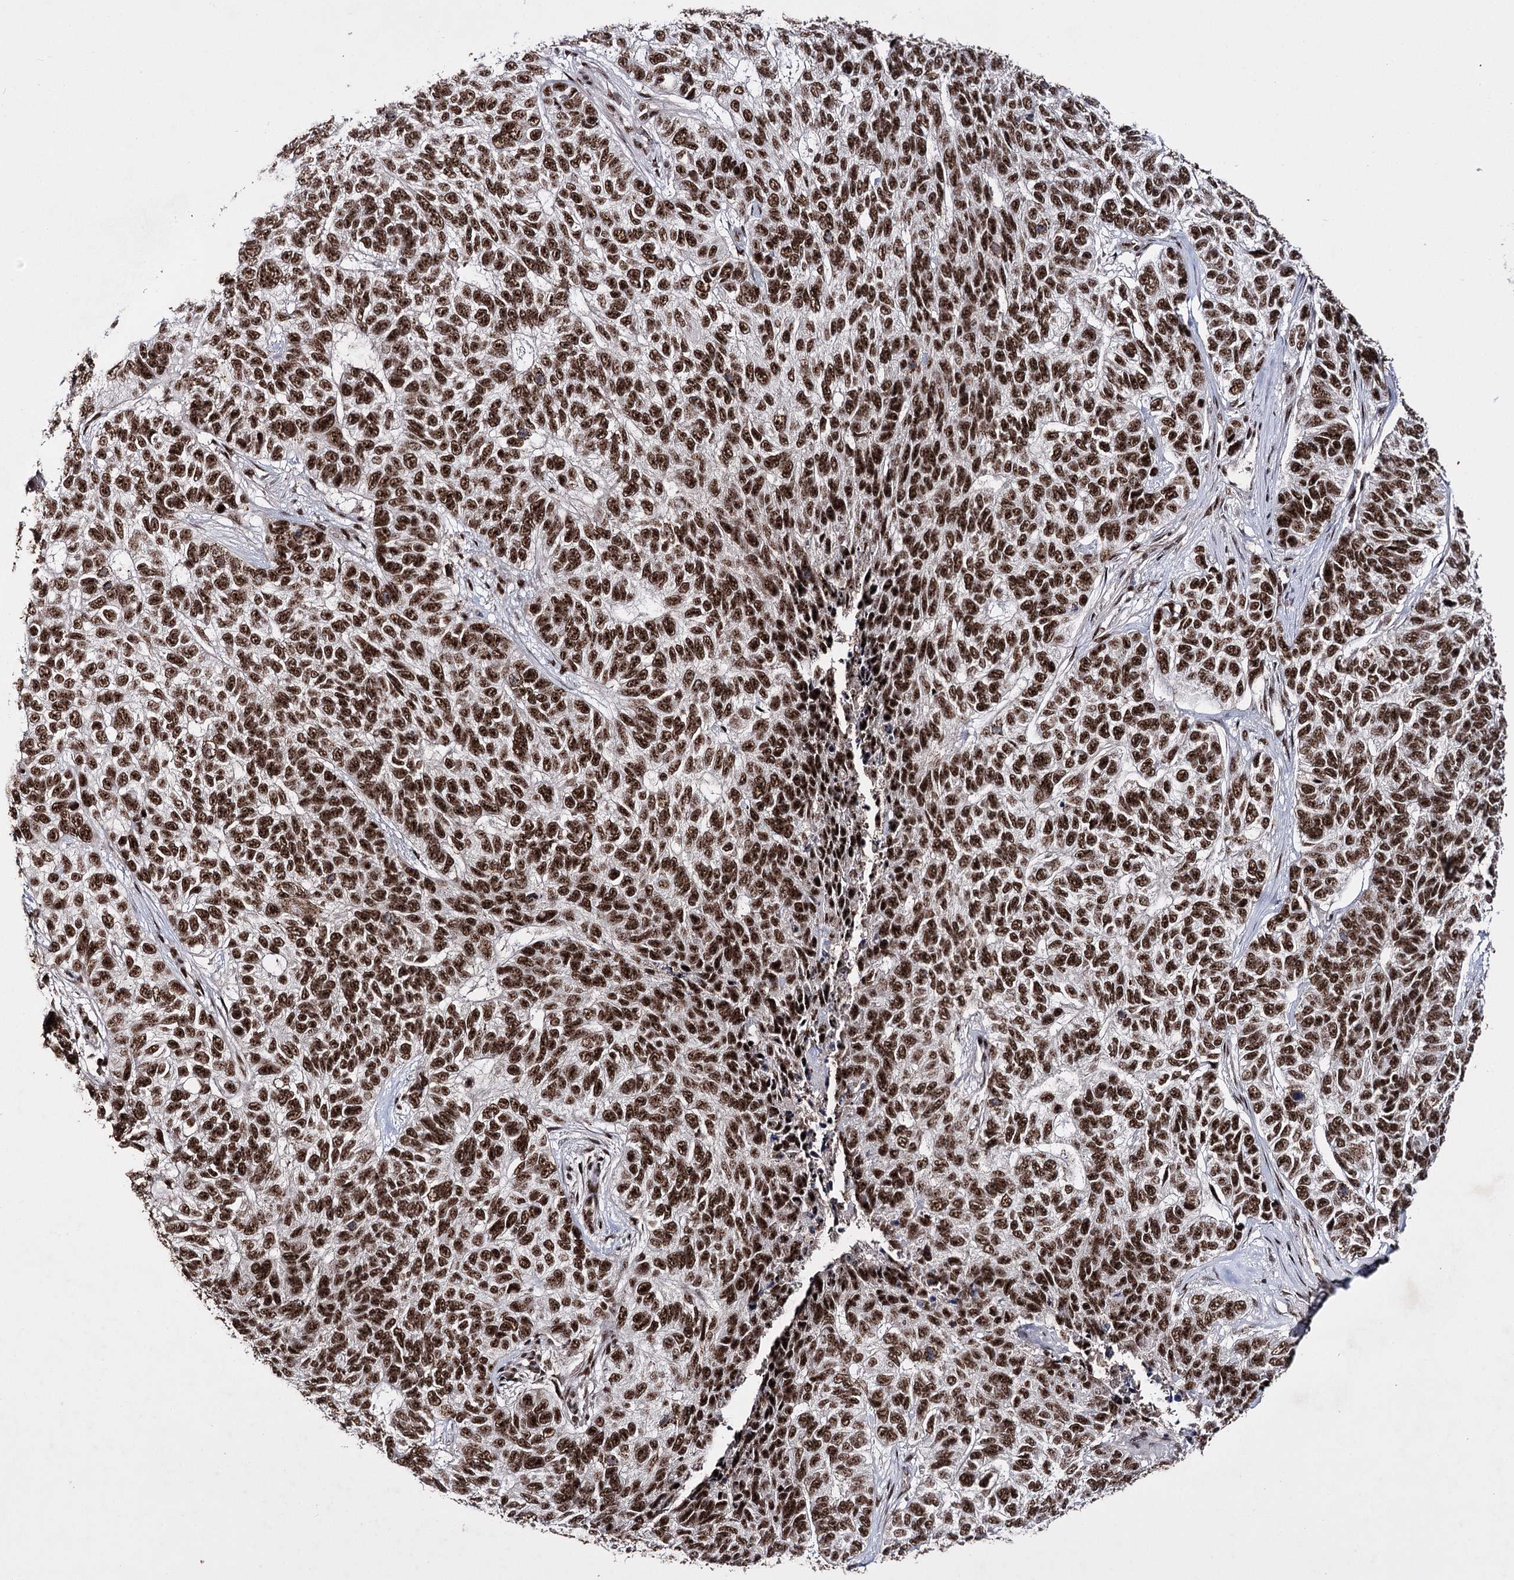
{"staining": {"intensity": "strong", "quantity": ">75%", "location": "nuclear"}, "tissue": "skin cancer", "cell_type": "Tumor cells", "image_type": "cancer", "snomed": [{"axis": "morphology", "description": "Basal cell carcinoma"}, {"axis": "topography", "description": "Skin"}], "caption": "IHC photomicrograph of neoplastic tissue: human basal cell carcinoma (skin) stained using immunohistochemistry (IHC) displays high levels of strong protein expression localized specifically in the nuclear of tumor cells, appearing as a nuclear brown color.", "gene": "PRPF40A", "patient": {"sex": "female", "age": 65}}